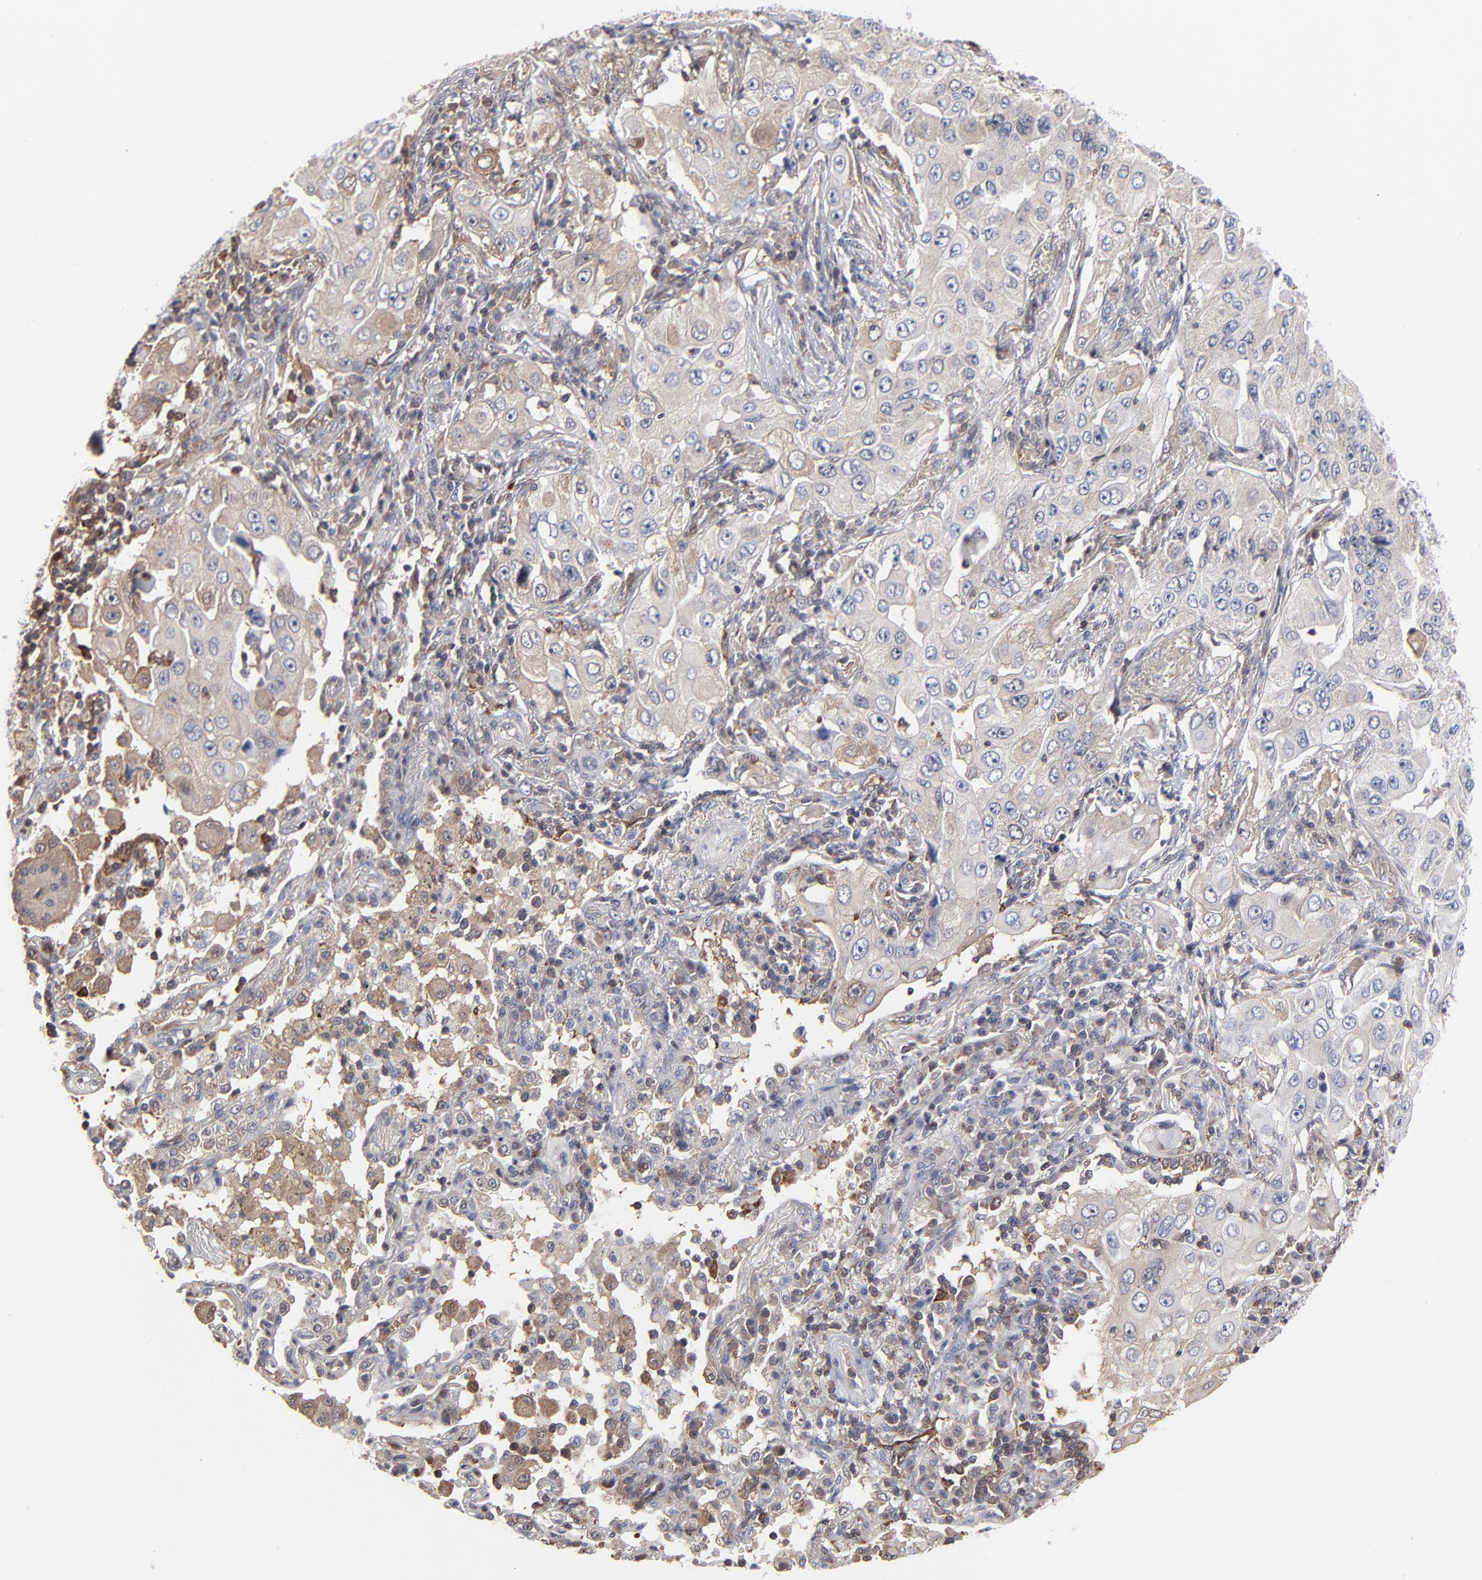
{"staining": {"intensity": "weak", "quantity": "25%-75%", "location": "cytoplasmic/membranous"}, "tissue": "lung cancer", "cell_type": "Tumor cells", "image_type": "cancer", "snomed": [{"axis": "morphology", "description": "Adenocarcinoma, NOS"}, {"axis": "topography", "description": "Lung"}], "caption": "A photomicrograph of adenocarcinoma (lung) stained for a protein exhibits weak cytoplasmic/membranous brown staining in tumor cells. (IHC, brightfield microscopy, high magnification).", "gene": "MAP2K1", "patient": {"sex": "male", "age": 84}}